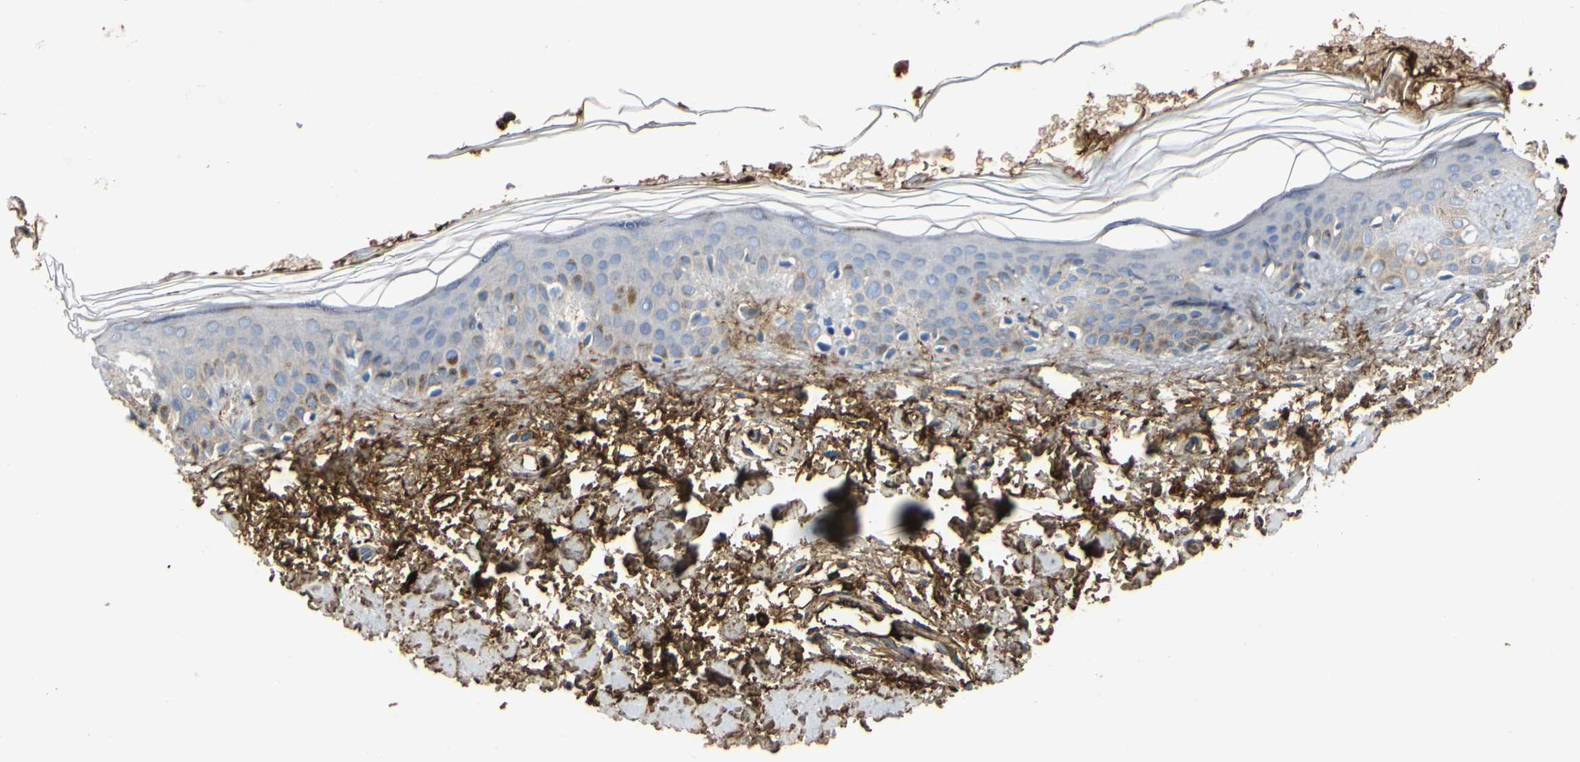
{"staining": {"intensity": "moderate", "quantity": ">75%", "location": "cytoplasmic/membranous"}, "tissue": "skin", "cell_type": "Fibroblasts", "image_type": "normal", "snomed": [{"axis": "morphology", "description": "Normal tissue, NOS"}, {"axis": "topography", "description": "Skin"}], "caption": "A brown stain labels moderate cytoplasmic/membranous expression of a protein in fibroblasts of unremarkable human skin.", "gene": "FGB", "patient": {"sex": "male", "age": 67}}